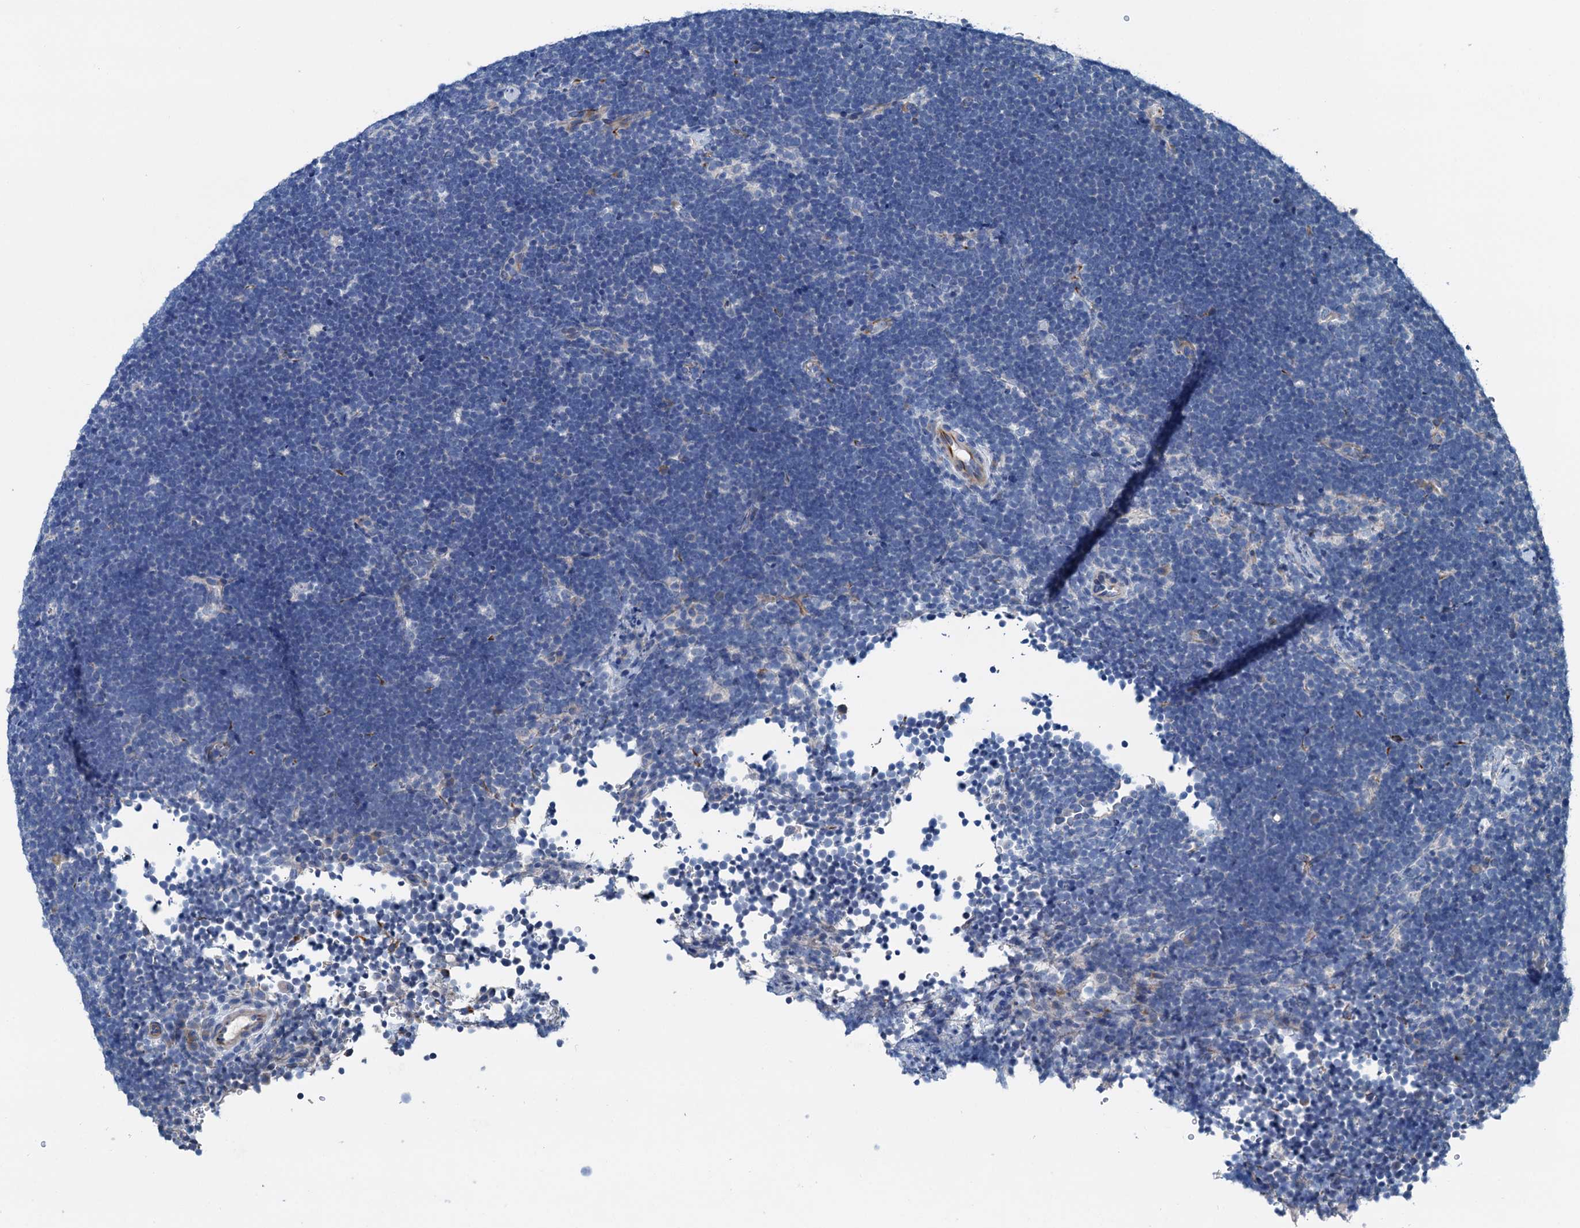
{"staining": {"intensity": "negative", "quantity": "none", "location": "none"}, "tissue": "lymphoma", "cell_type": "Tumor cells", "image_type": "cancer", "snomed": [{"axis": "morphology", "description": "Malignant lymphoma, non-Hodgkin's type, High grade"}, {"axis": "topography", "description": "Lymph node"}], "caption": "The immunohistochemistry (IHC) histopathology image has no significant expression in tumor cells of high-grade malignant lymphoma, non-Hodgkin's type tissue. (Stains: DAB immunohistochemistry with hematoxylin counter stain, Microscopy: brightfield microscopy at high magnification).", "gene": "ELAC1", "patient": {"sex": "male", "age": 13}}